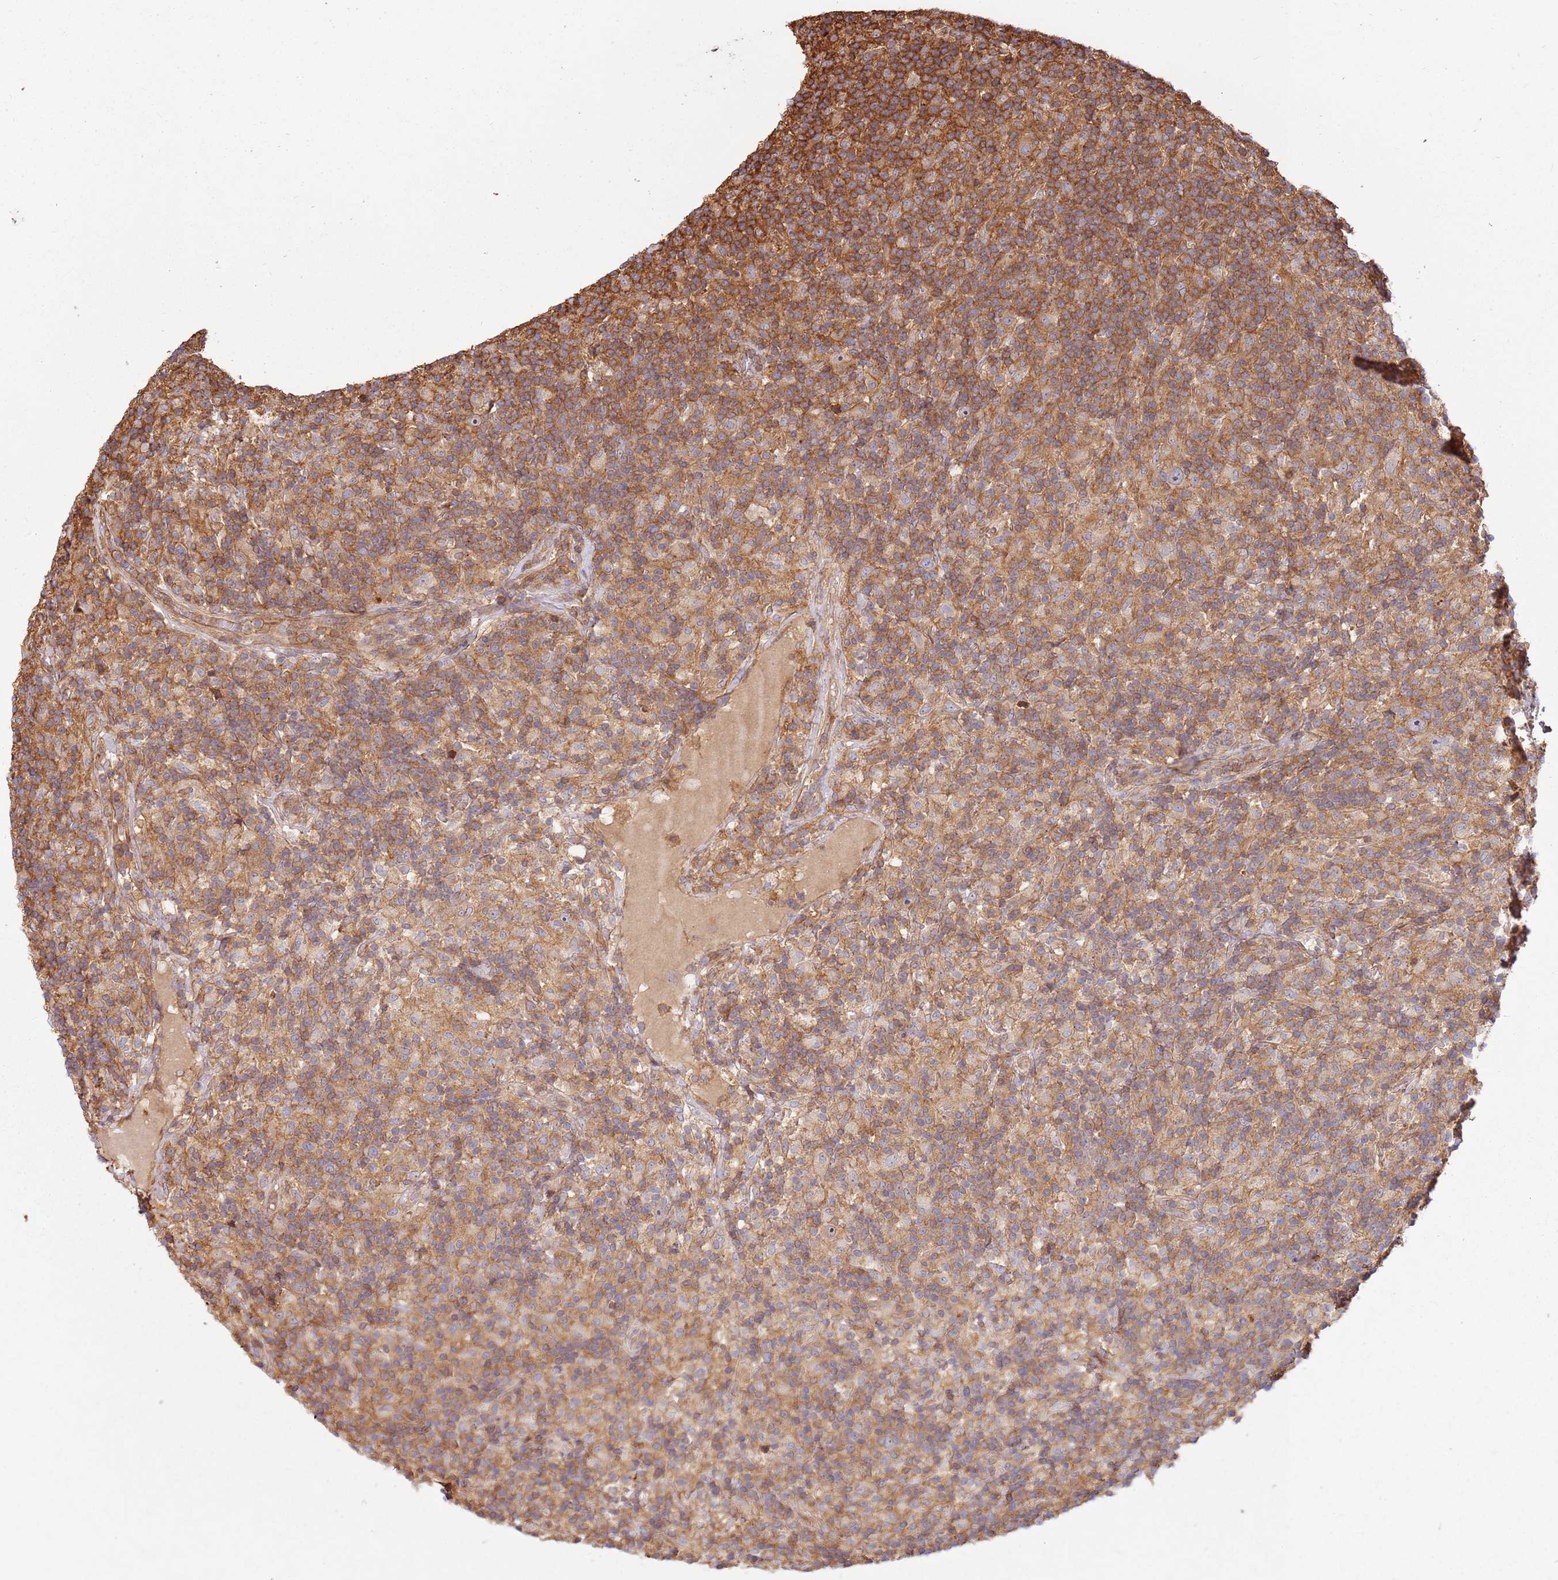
{"staining": {"intensity": "moderate", "quantity": "25%-75%", "location": "nuclear"}, "tissue": "lymphoma", "cell_type": "Tumor cells", "image_type": "cancer", "snomed": [{"axis": "morphology", "description": "Hodgkin's disease, NOS"}, {"axis": "topography", "description": "Lymph node"}], "caption": "DAB immunohistochemical staining of human lymphoma shows moderate nuclear protein positivity in about 25%-75% of tumor cells.", "gene": "ACVR2A", "patient": {"sex": "male", "age": 70}}